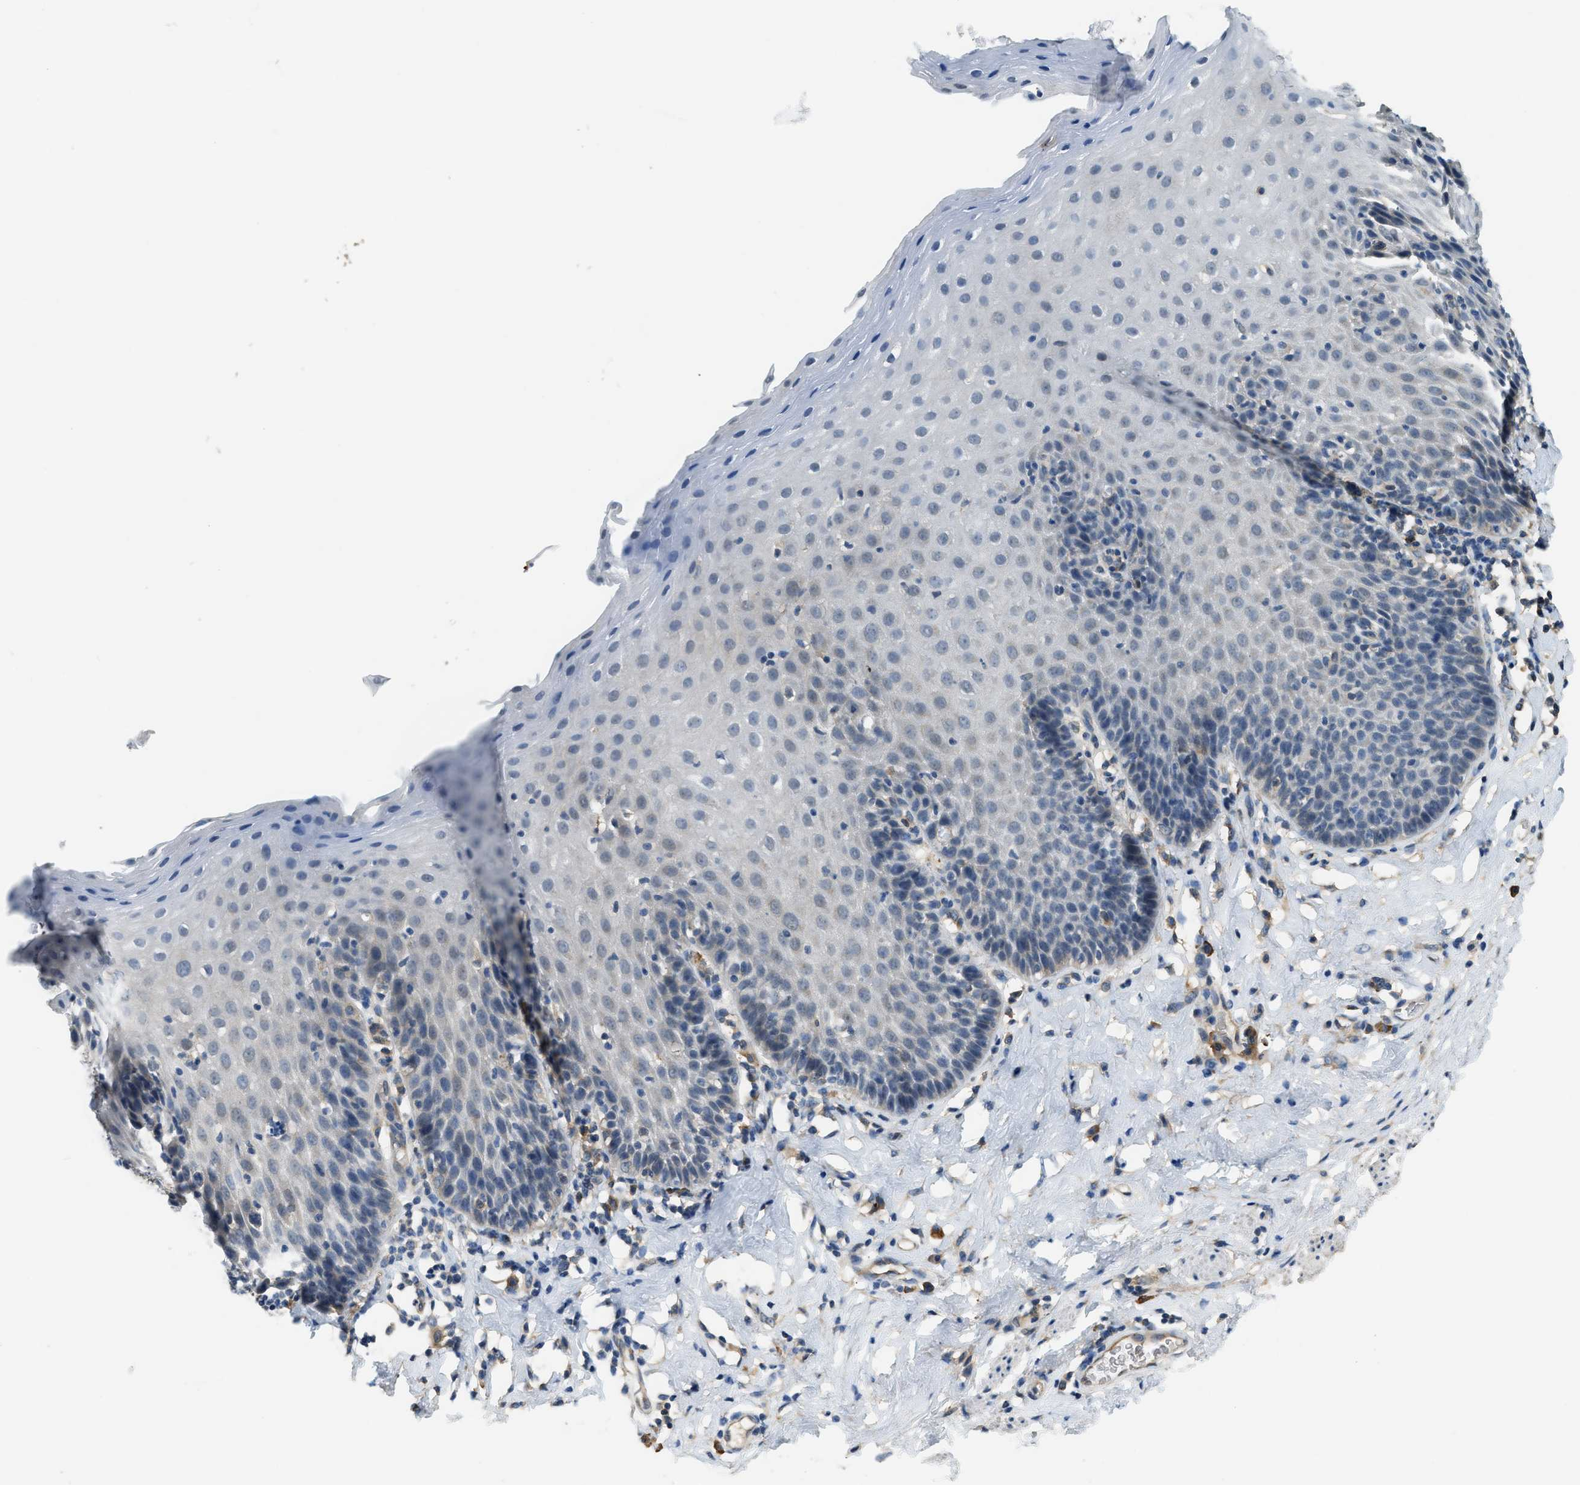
{"staining": {"intensity": "negative", "quantity": "none", "location": "none"}, "tissue": "esophagus", "cell_type": "Squamous epithelial cells", "image_type": "normal", "snomed": [{"axis": "morphology", "description": "Normal tissue, NOS"}, {"axis": "topography", "description": "Esophagus"}], "caption": "Squamous epithelial cells show no significant protein positivity in unremarkable esophagus. (Brightfield microscopy of DAB (3,3'-diaminobenzidine) IHC at high magnification).", "gene": "CFLAR", "patient": {"sex": "female", "age": 61}}